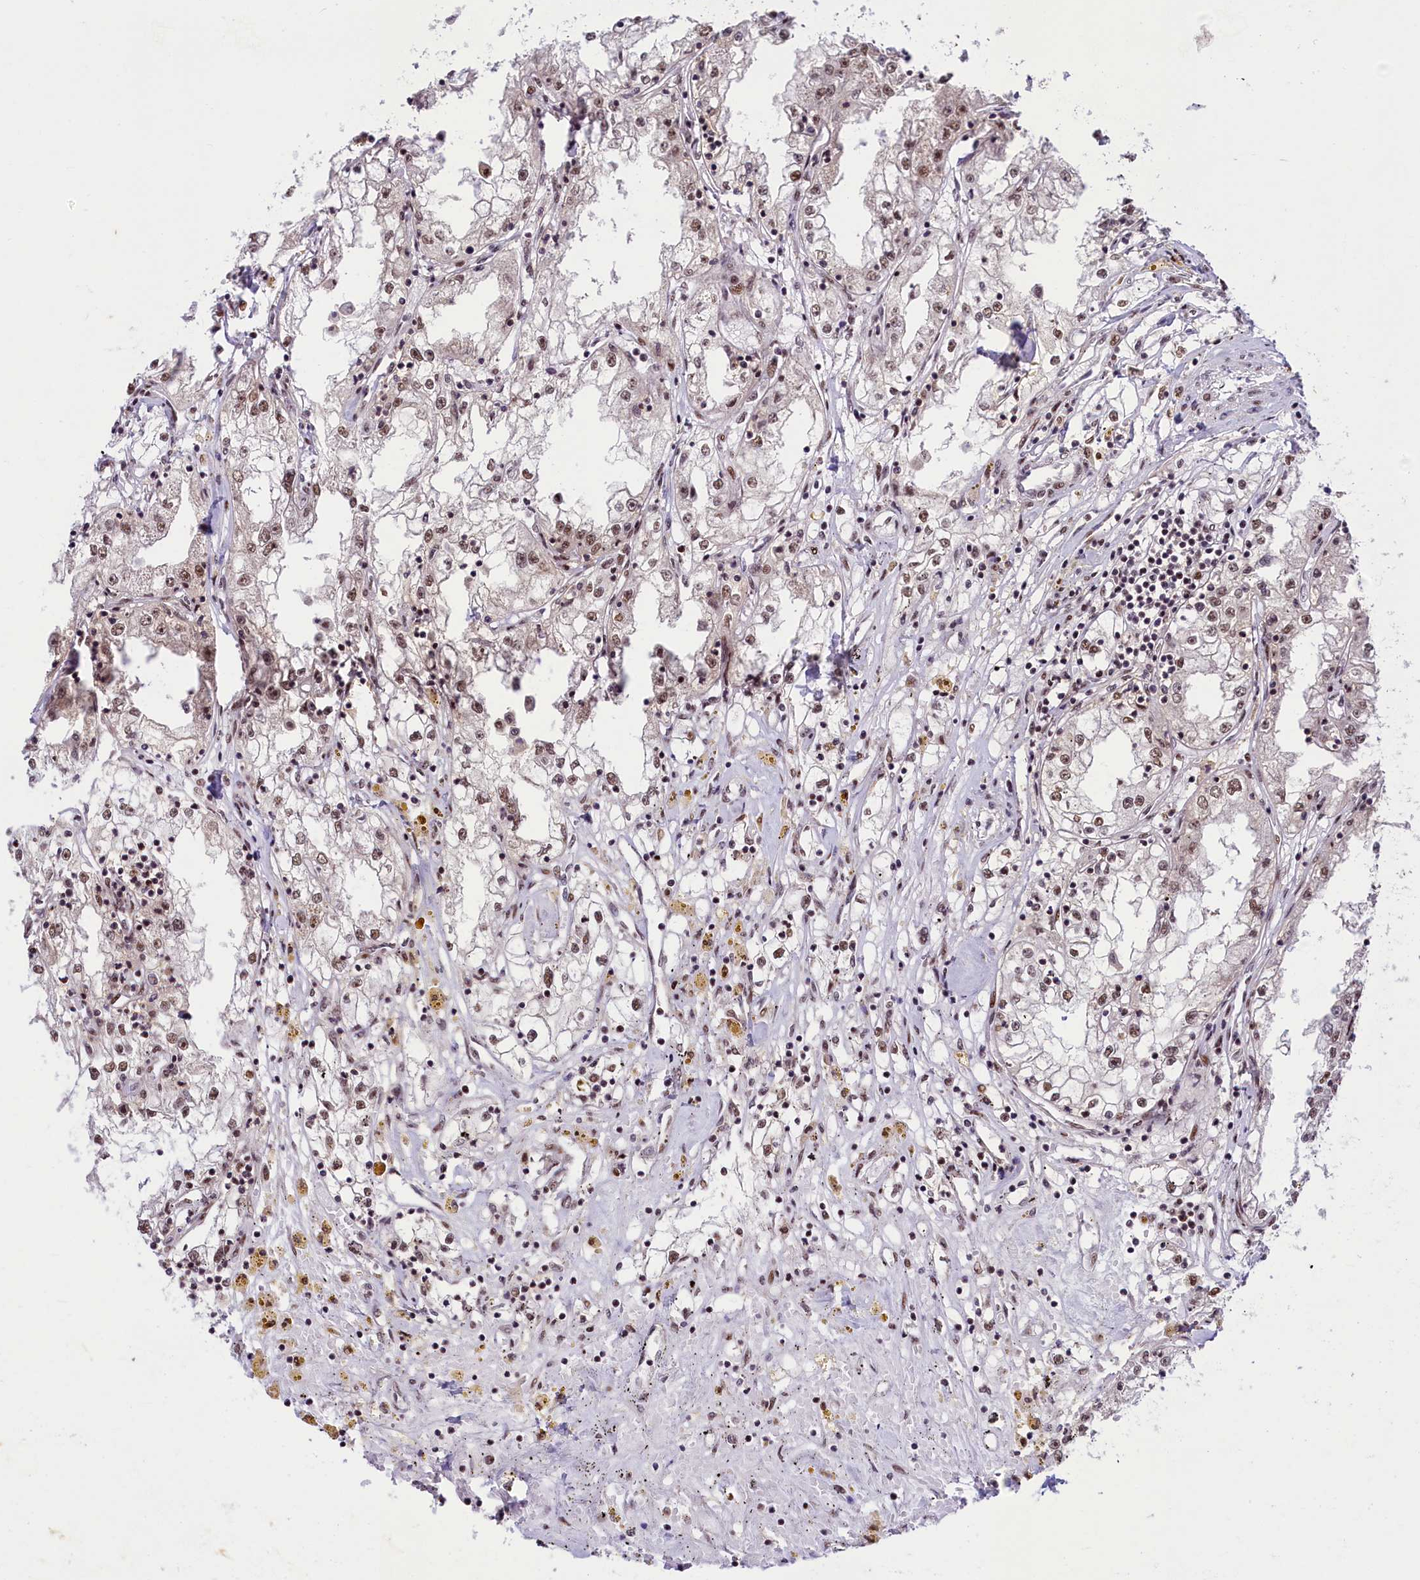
{"staining": {"intensity": "moderate", "quantity": ">75%", "location": "nuclear"}, "tissue": "renal cancer", "cell_type": "Tumor cells", "image_type": "cancer", "snomed": [{"axis": "morphology", "description": "Adenocarcinoma, NOS"}, {"axis": "topography", "description": "Kidney"}], "caption": "Tumor cells reveal medium levels of moderate nuclear positivity in about >75% of cells in human renal cancer (adenocarcinoma).", "gene": "ANKS3", "patient": {"sex": "male", "age": 56}}